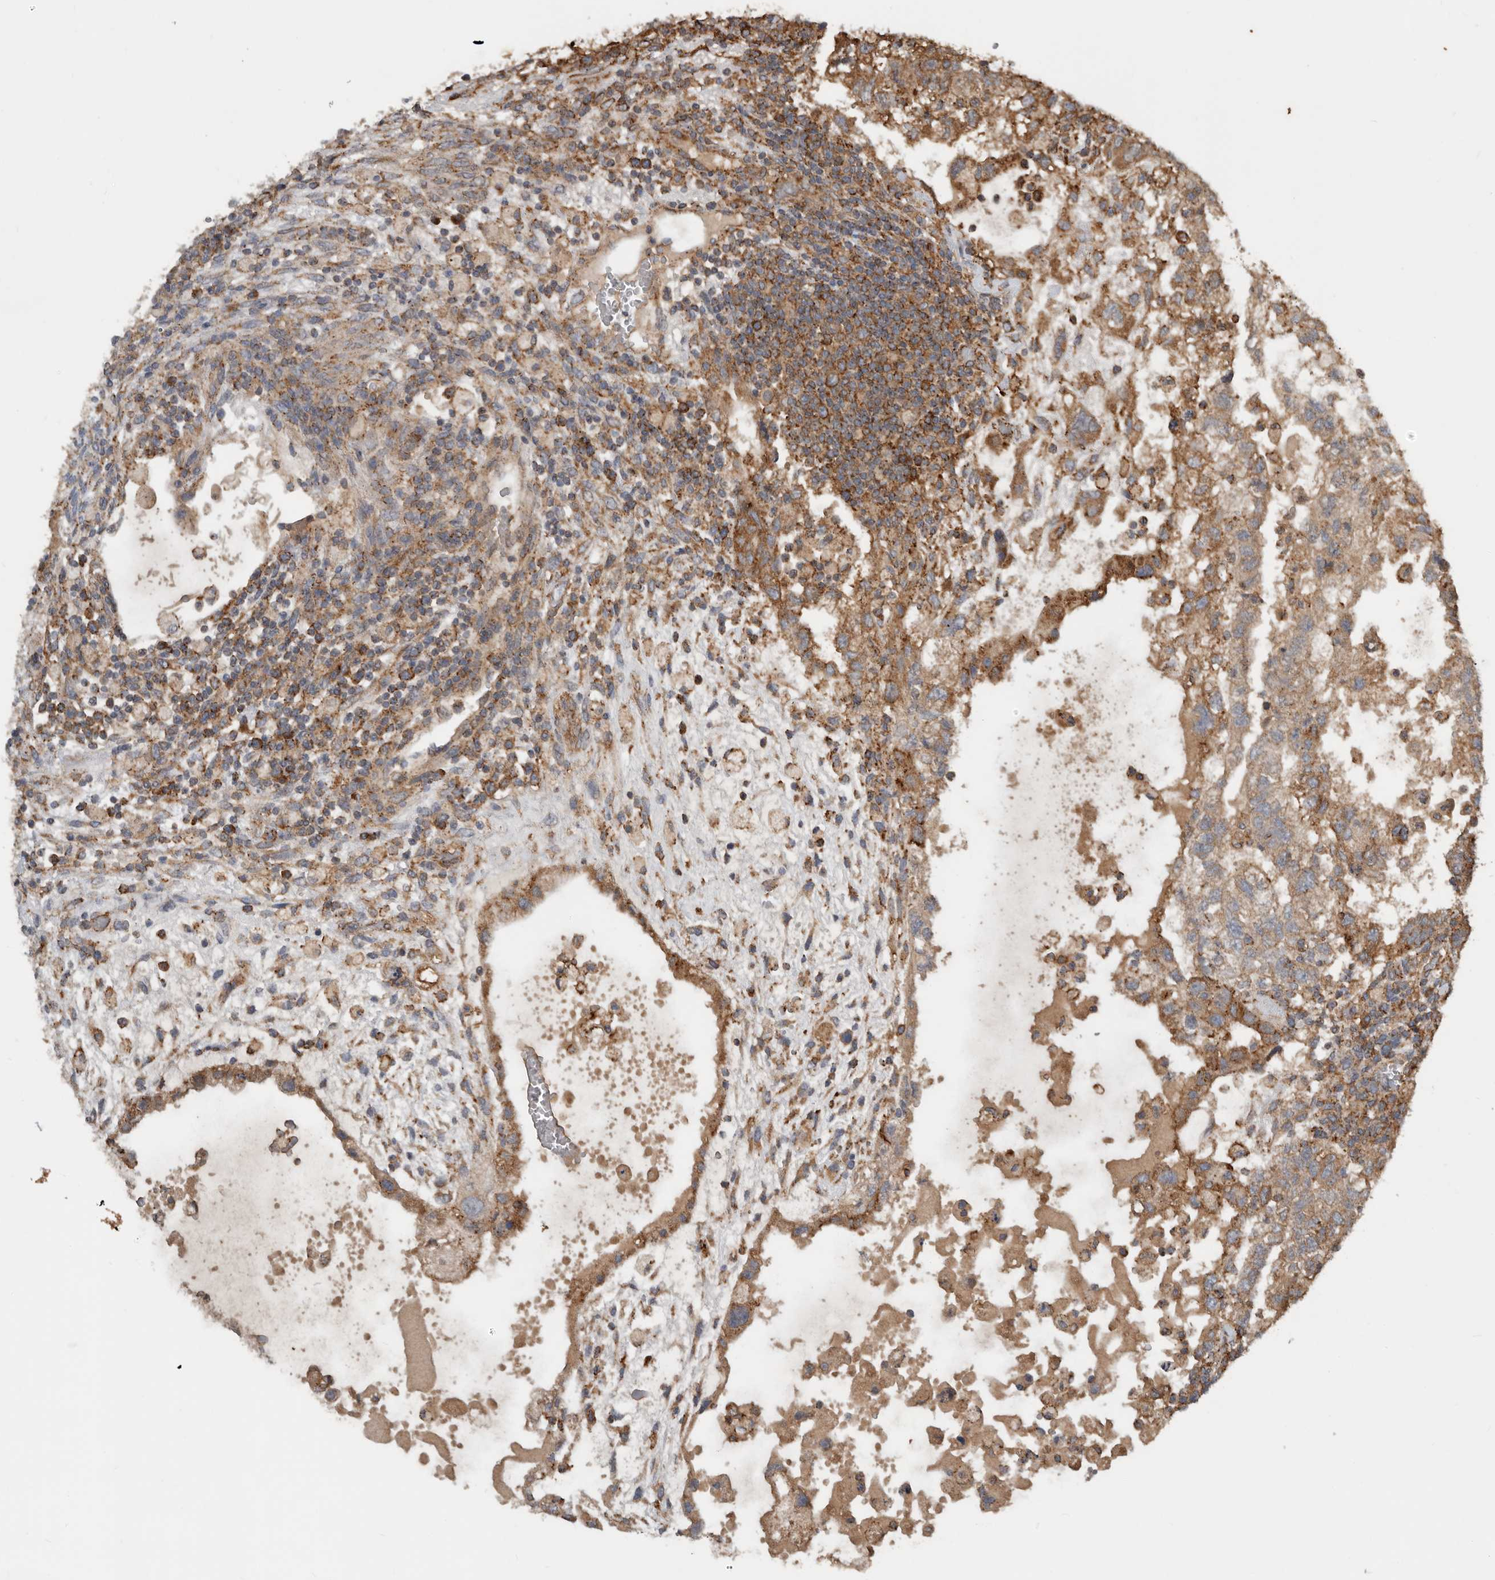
{"staining": {"intensity": "moderate", "quantity": ">75%", "location": "cytoplasmic/membranous"}, "tissue": "testis cancer", "cell_type": "Tumor cells", "image_type": "cancer", "snomed": [{"axis": "morphology", "description": "Carcinoma, Embryonal, NOS"}, {"axis": "topography", "description": "Testis"}], "caption": "Human testis cancer stained for a protein (brown) exhibits moderate cytoplasmic/membranous positive staining in approximately >75% of tumor cells.", "gene": "RNF207", "patient": {"sex": "male", "age": 36}}